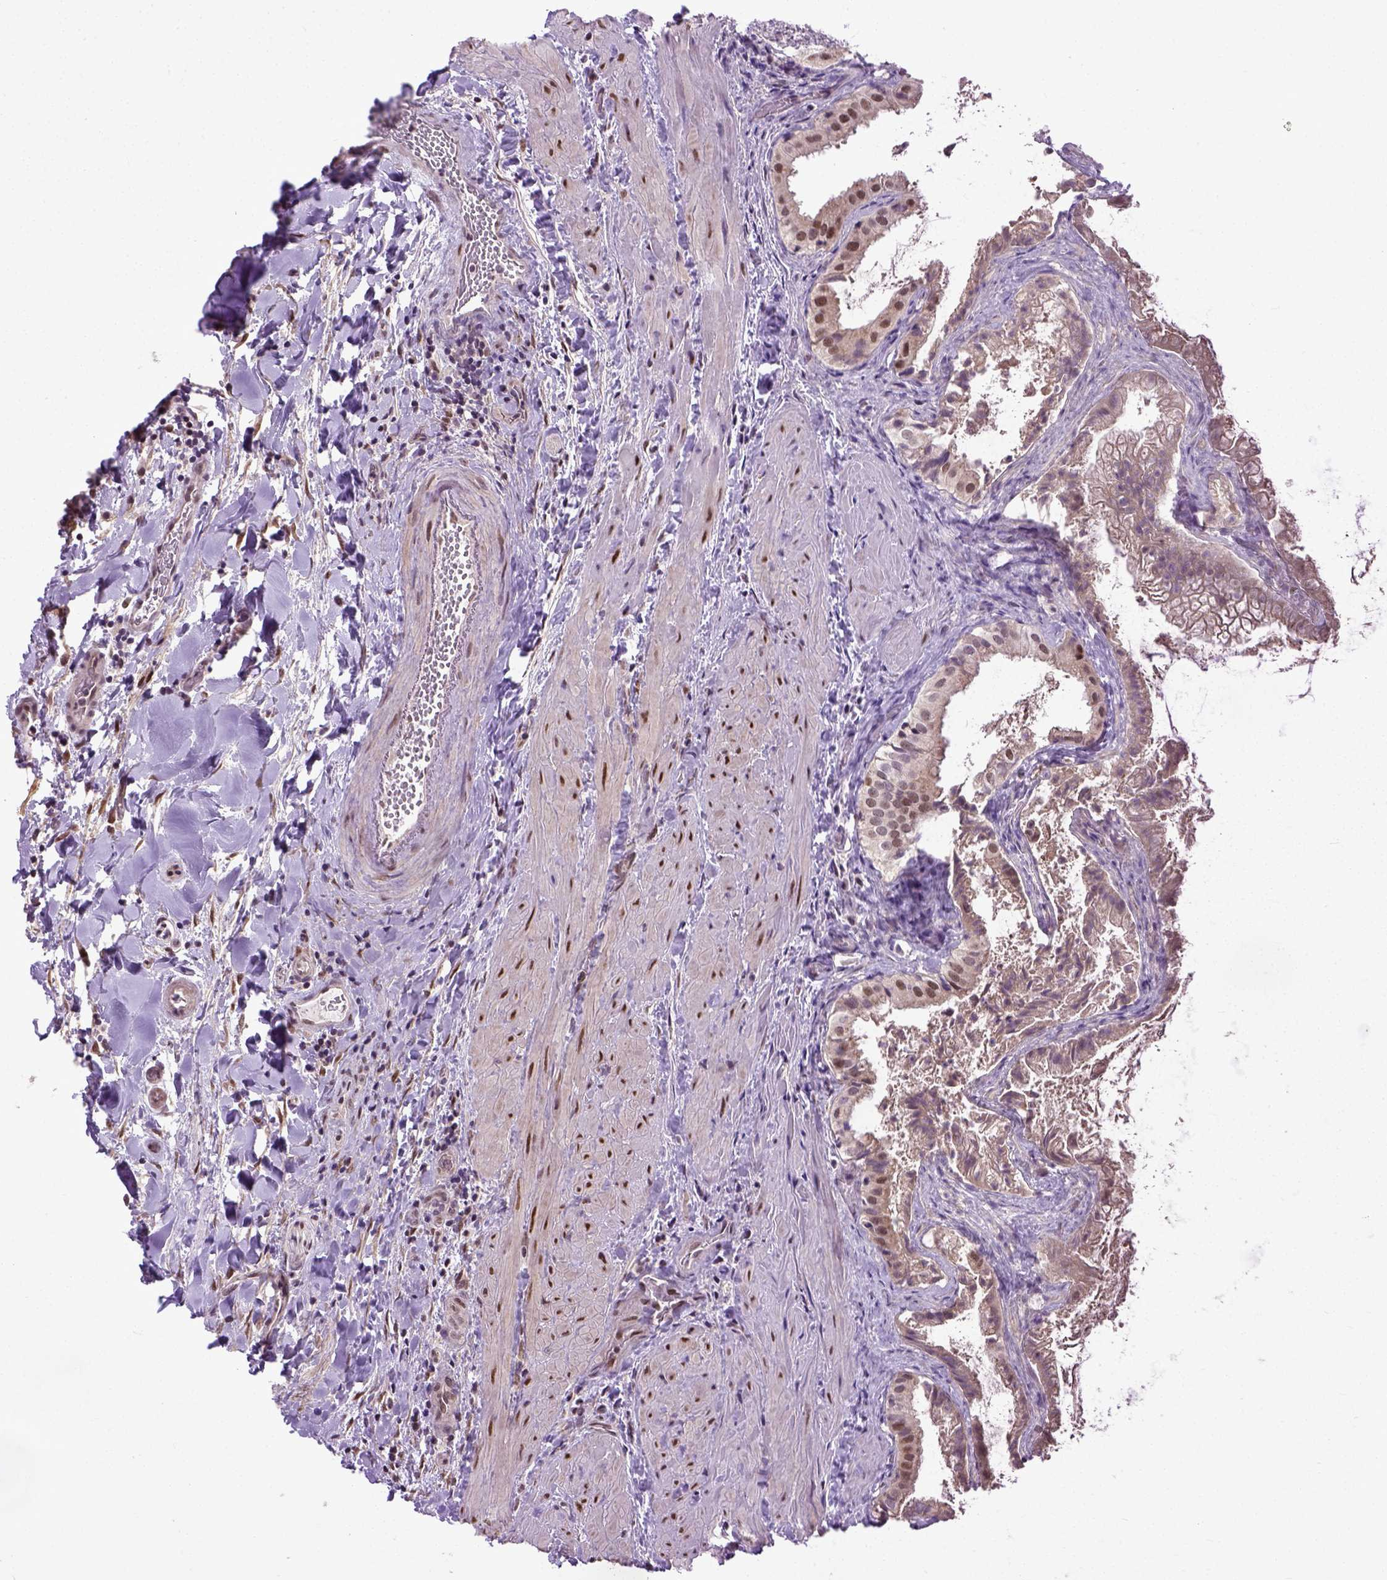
{"staining": {"intensity": "moderate", "quantity": ">75%", "location": "nuclear"}, "tissue": "gallbladder", "cell_type": "Glandular cells", "image_type": "normal", "snomed": [{"axis": "morphology", "description": "Normal tissue, NOS"}, {"axis": "topography", "description": "Gallbladder"}], "caption": "This is a photomicrograph of immunohistochemistry staining of unremarkable gallbladder, which shows moderate positivity in the nuclear of glandular cells.", "gene": "UBA3", "patient": {"sex": "male", "age": 70}}